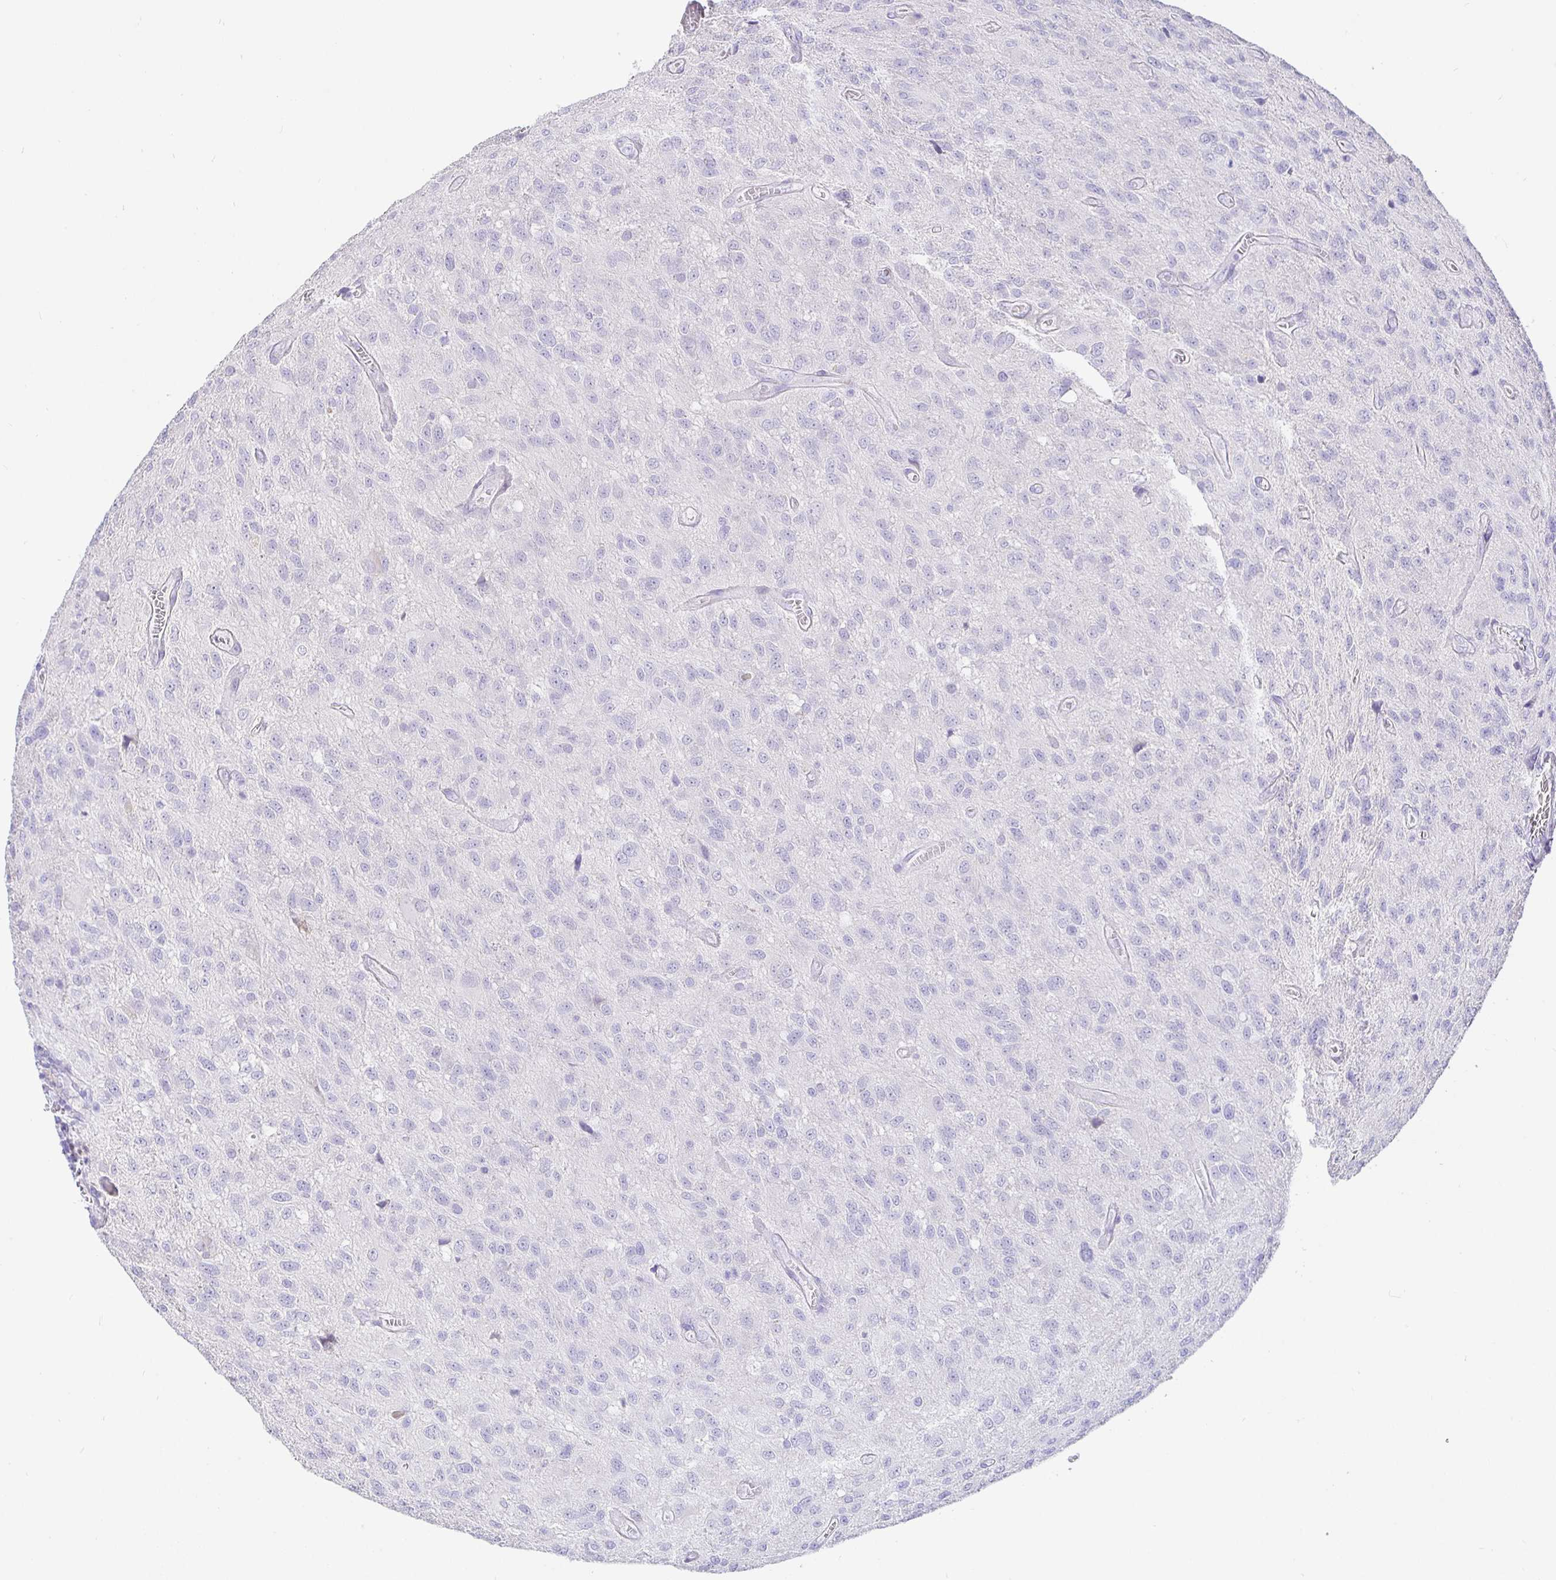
{"staining": {"intensity": "negative", "quantity": "none", "location": "none"}, "tissue": "glioma", "cell_type": "Tumor cells", "image_type": "cancer", "snomed": [{"axis": "morphology", "description": "Glioma, malignant, Low grade"}, {"axis": "topography", "description": "Brain"}], "caption": "DAB immunohistochemical staining of malignant glioma (low-grade) demonstrates no significant positivity in tumor cells.", "gene": "TPTE", "patient": {"sex": "male", "age": 66}}